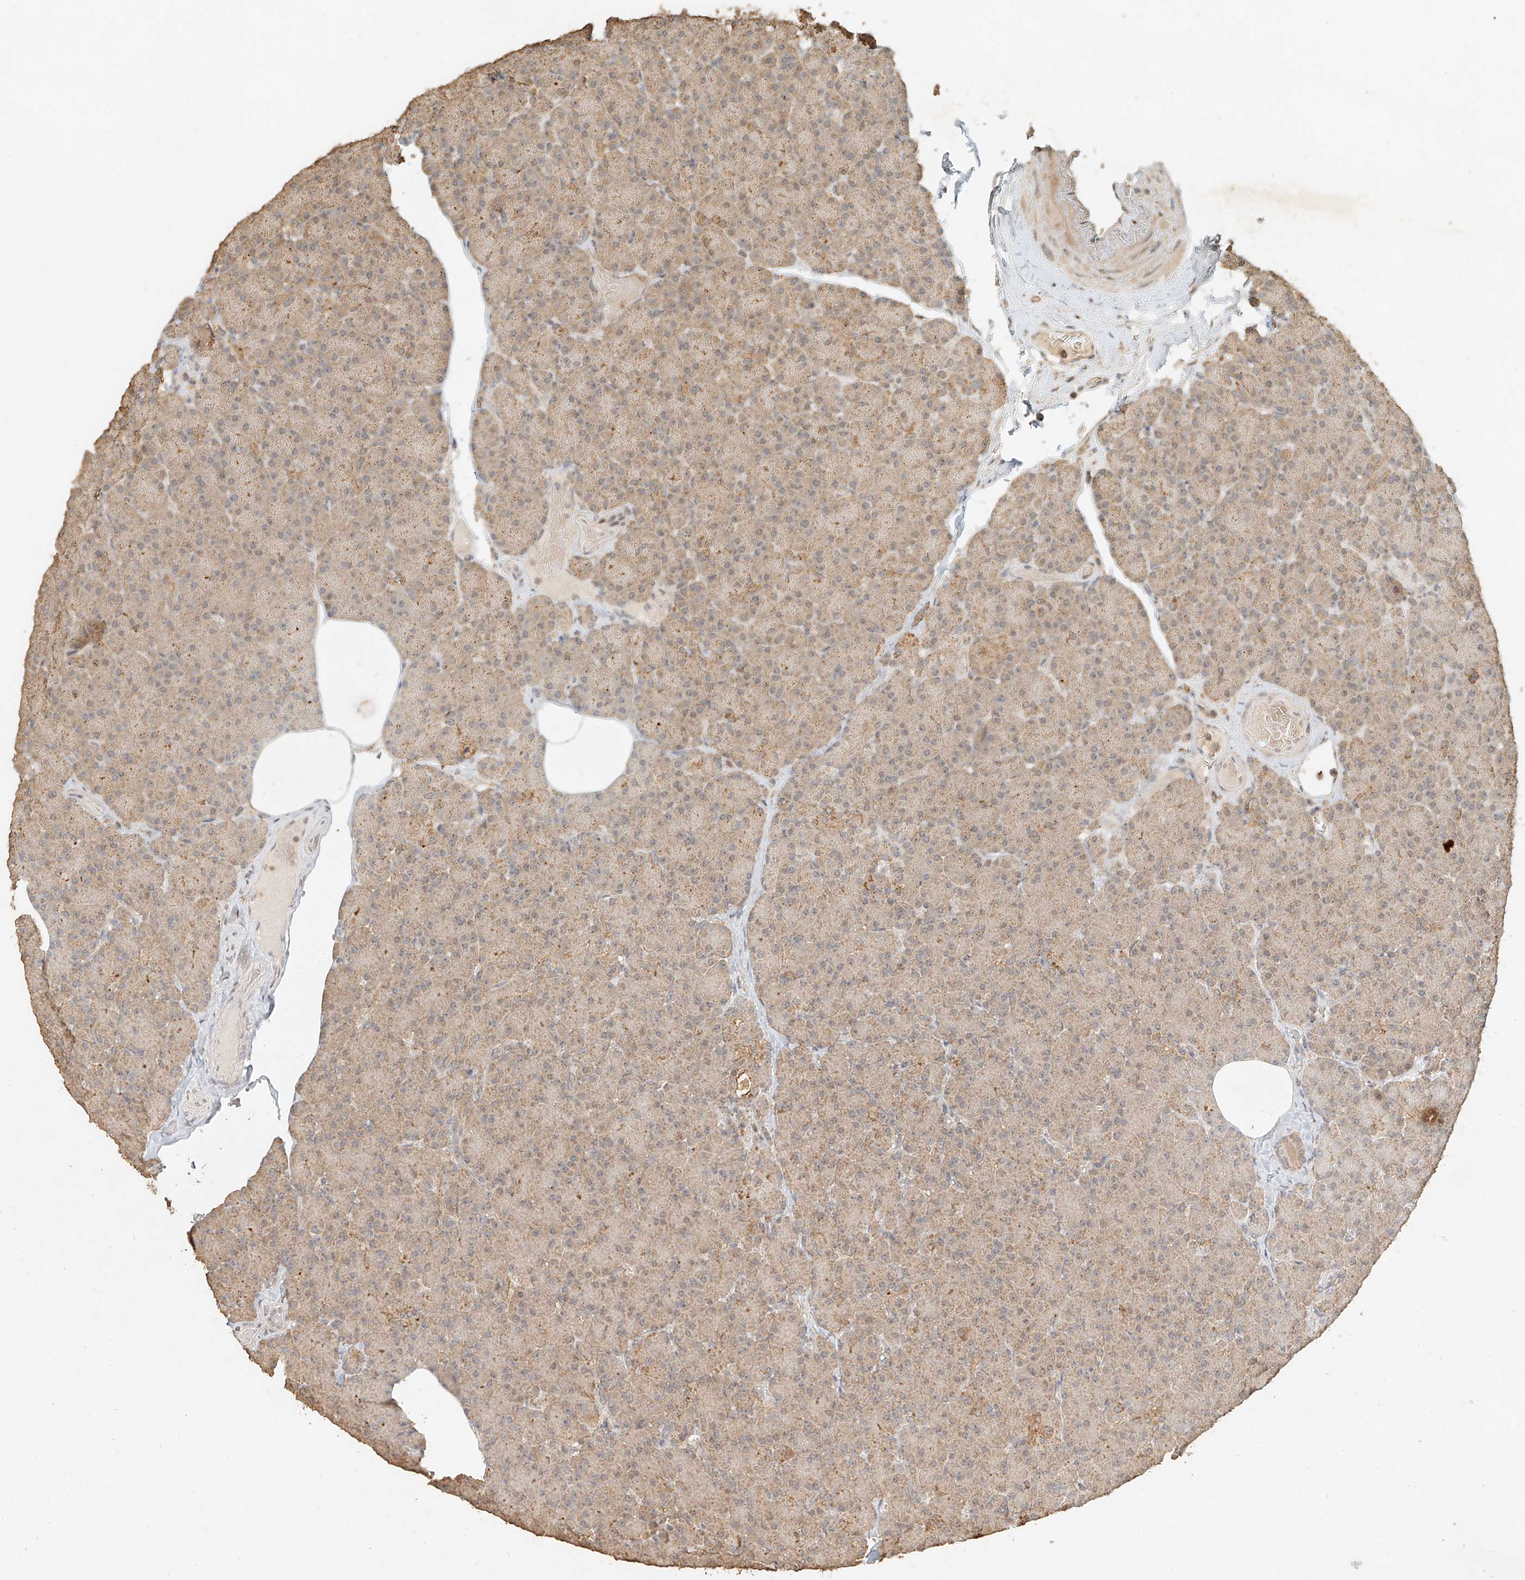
{"staining": {"intensity": "weak", "quantity": ">75%", "location": "cytoplasmic/membranous,nuclear"}, "tissue": "pancreas", "cell_type": "Exocrine glandular cells", "image_type": "normal", "snomed": [{"axis": "morphology", "description": "Normal tissue, NOS"}, {"axis": "topography", "description": "Pancreas"}], "caption": "Immunohistochemistry (IHC) histopathology image of normal pancreas stained for a protein (brown), which exhibits low levels of weak cytoplasmic/membranous,nuclear staining in about >75% of exocrine glandular cells.", "gene": "CXorf58", "patient": {"sex": "female", "age": 43}}